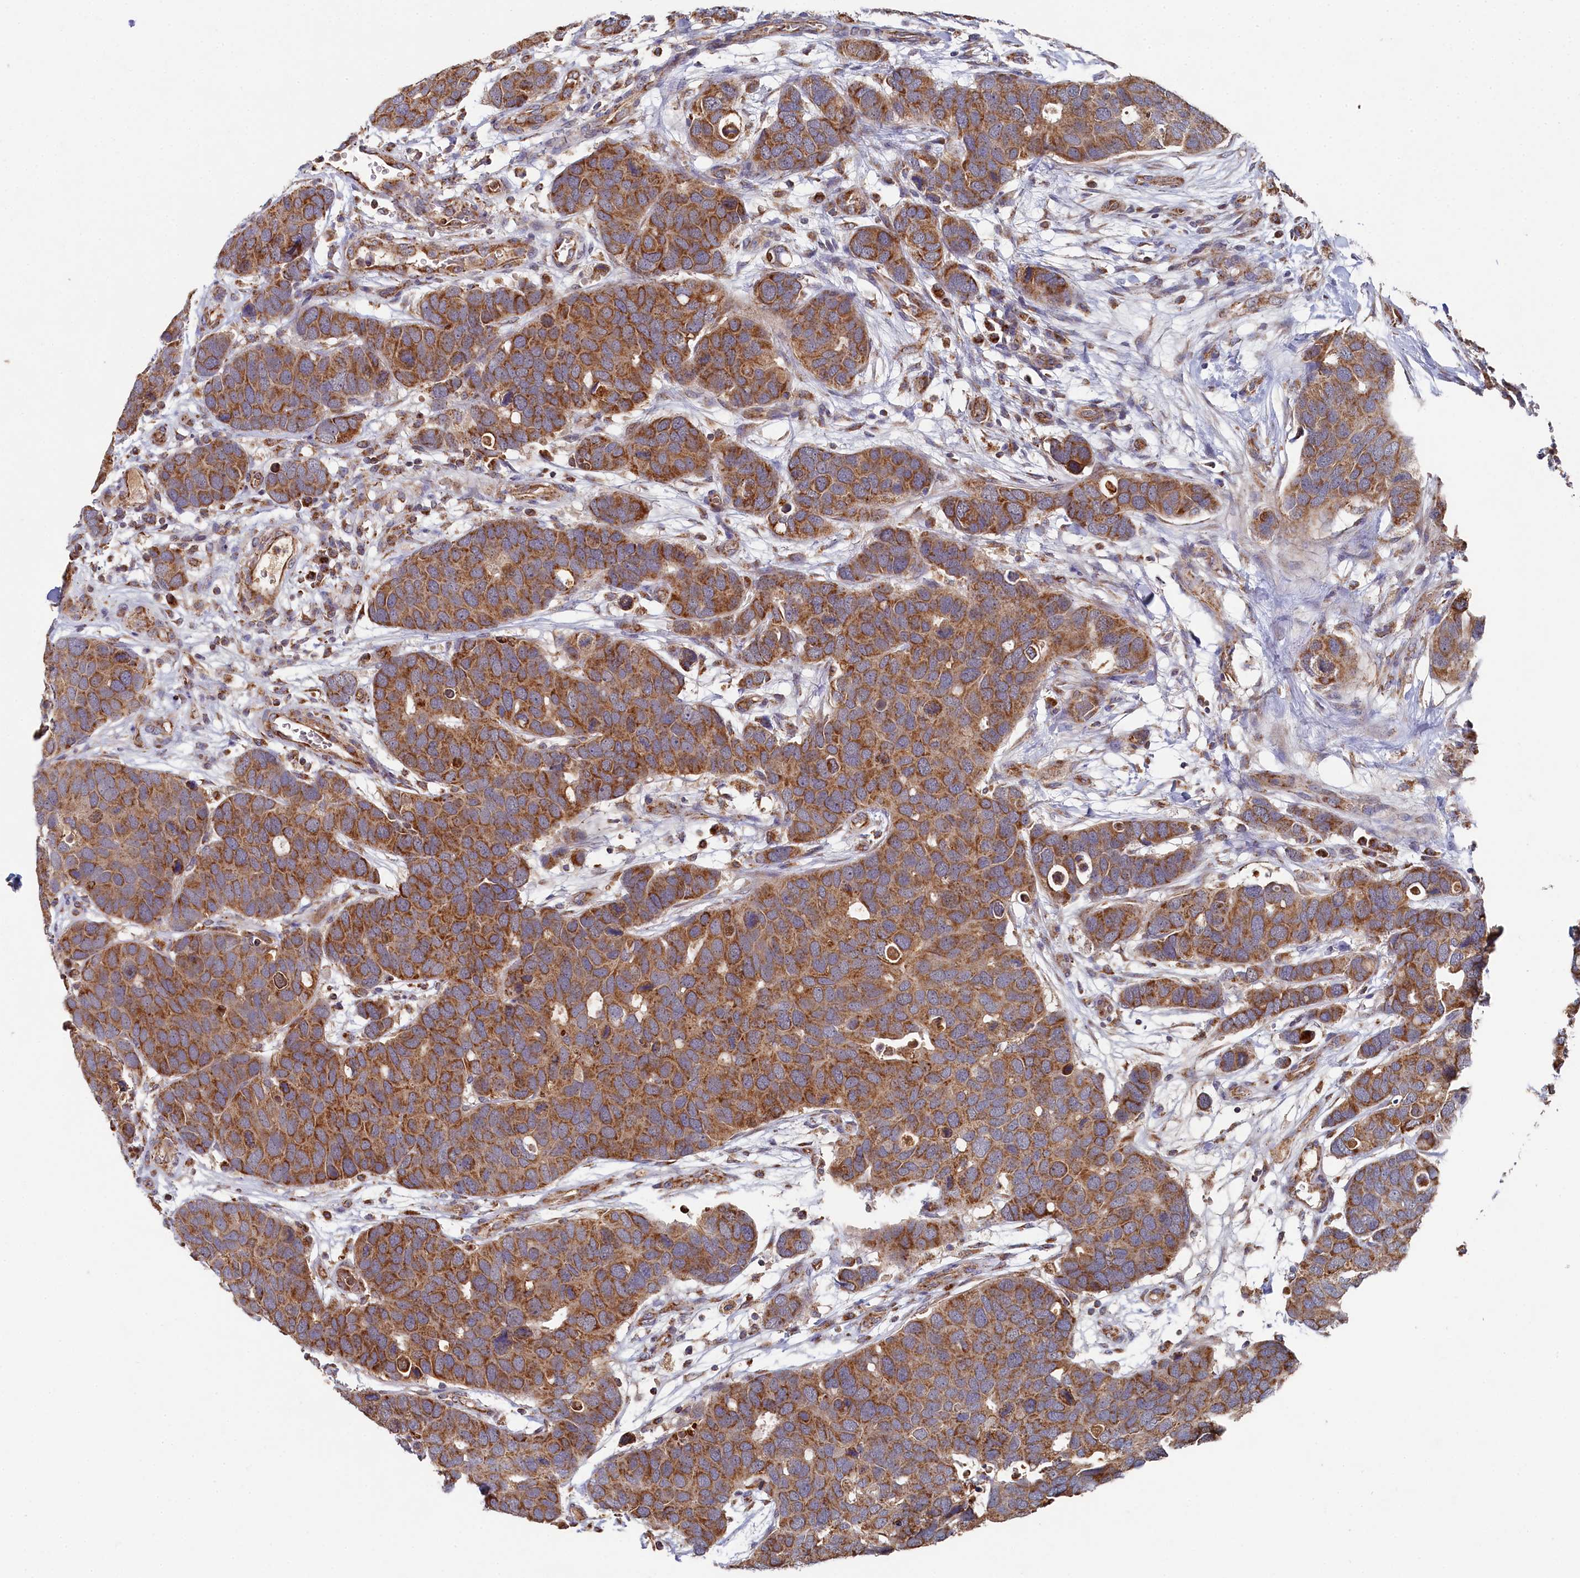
{"staining": {"intensity": "moderate", "quantity": ">75%", "location": "cytoplasmic/membranous"}, "tissue": "breast cancer", "cell_type": "Tumor cells", "image_type": "cancer", "snomed": [{"axis": "morphology", "description": "Duct carcinoma"}, {"axis": "topography", "description": "Breast"}], "caption": "IHC (DAB) staining of invasive ductal carcinoma (breast) reveals moderate cytoplasmic/membranous protein staining in about >75% of tumor cells.", "gene": "HAUS2", "patient": {"sex": "female", "age": 83}}